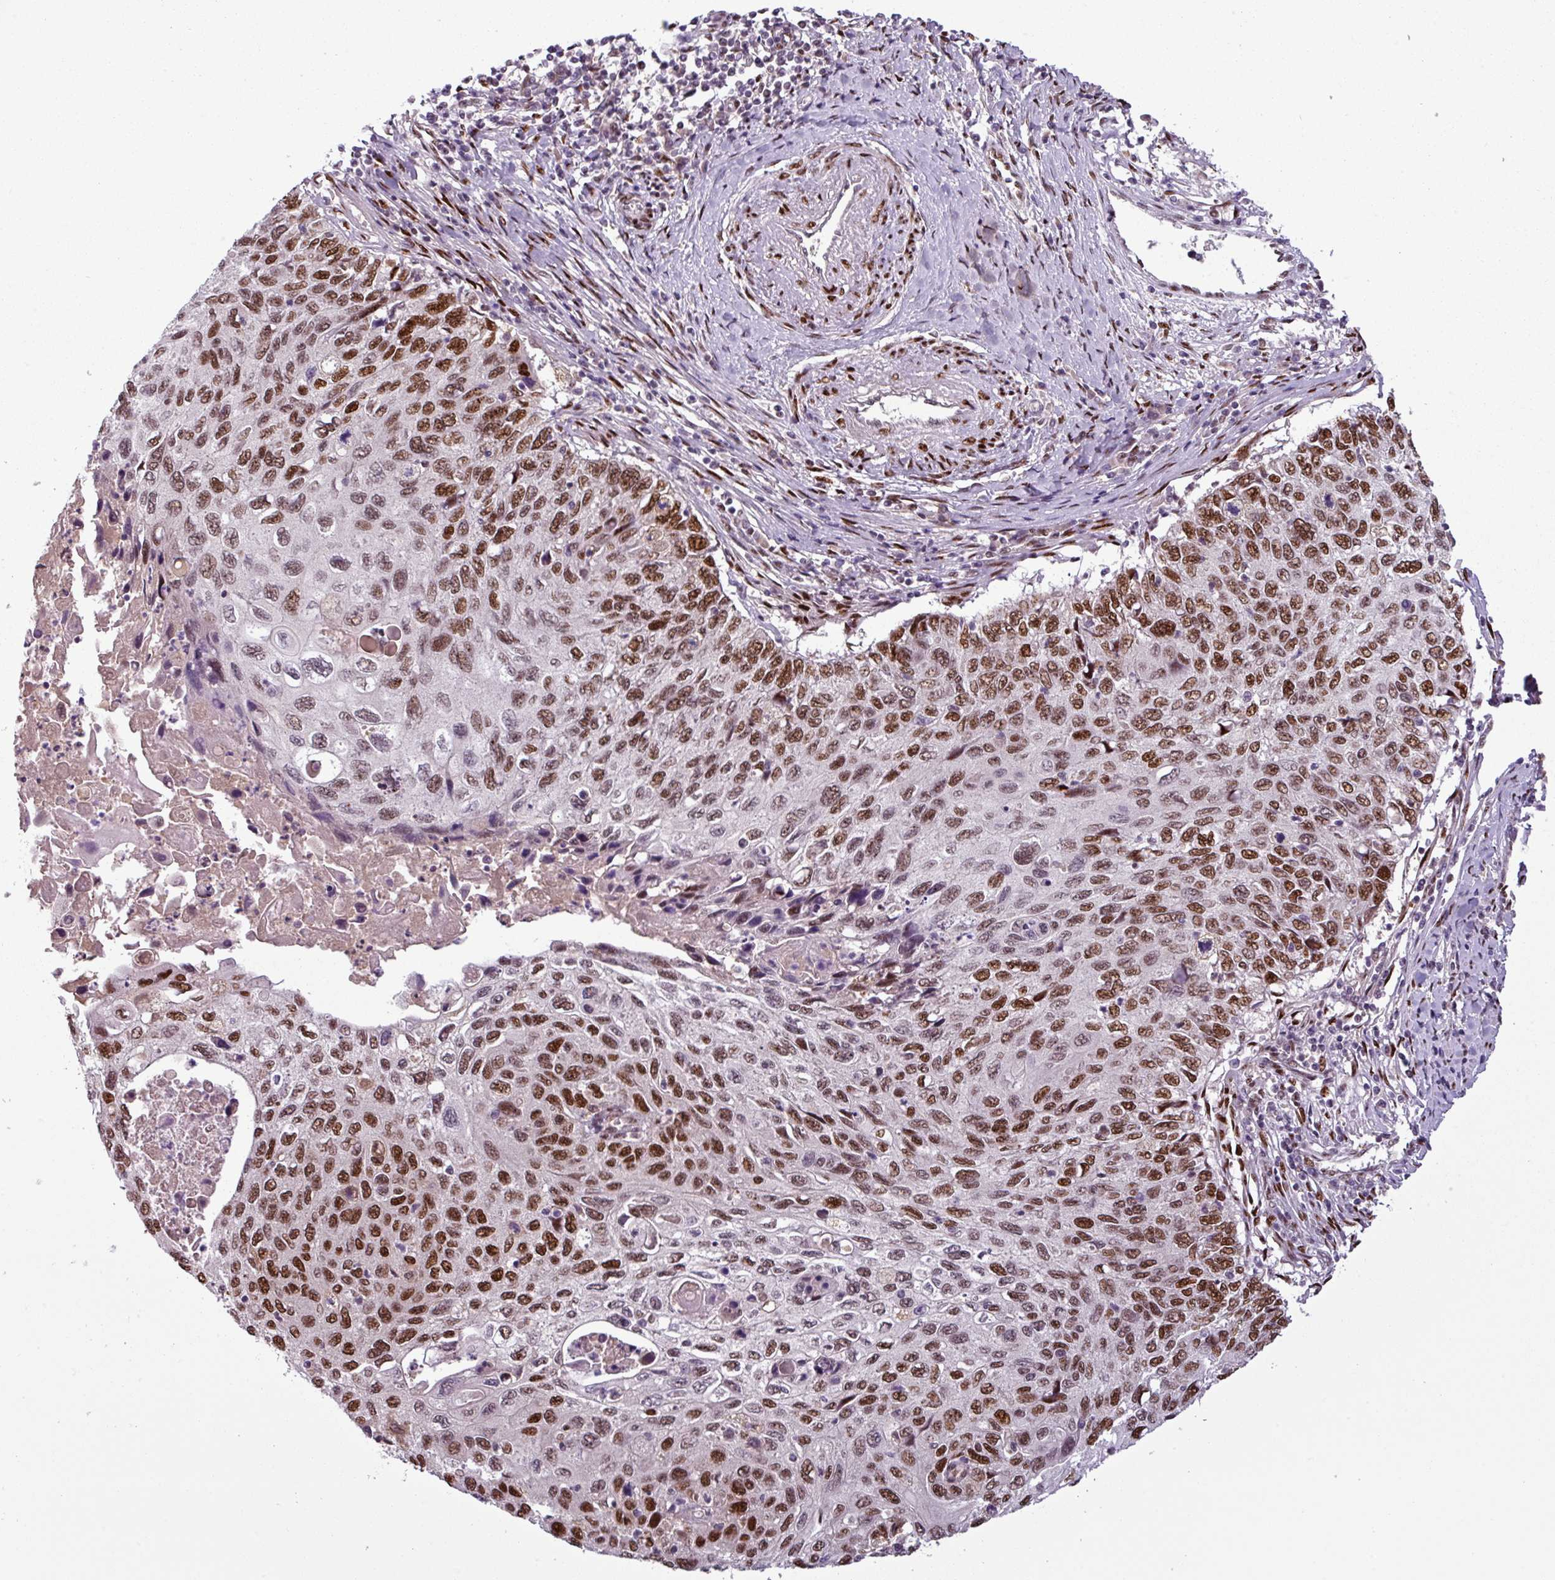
{"staining": {"intensity": "strong", "quantity": ">75%", "location": "nuclear"}, "tissue": "cervical cancer", "cell_type": "Tumor cells", "image_type": "cancer", "snomed": [{"axis": "morphology", "description": "Squamous cell carcinoma, NOS"}, {"axis": "topography", "description": "Cervix"}], "caption": "Immunohistochemical staining of human cervical squamous cell carcinoma exhibits strong nuclear protein expression in about >75% of tumor cells.", "gene": "IRF2BPL", "patient": {"sex": "female", "age": 70}}